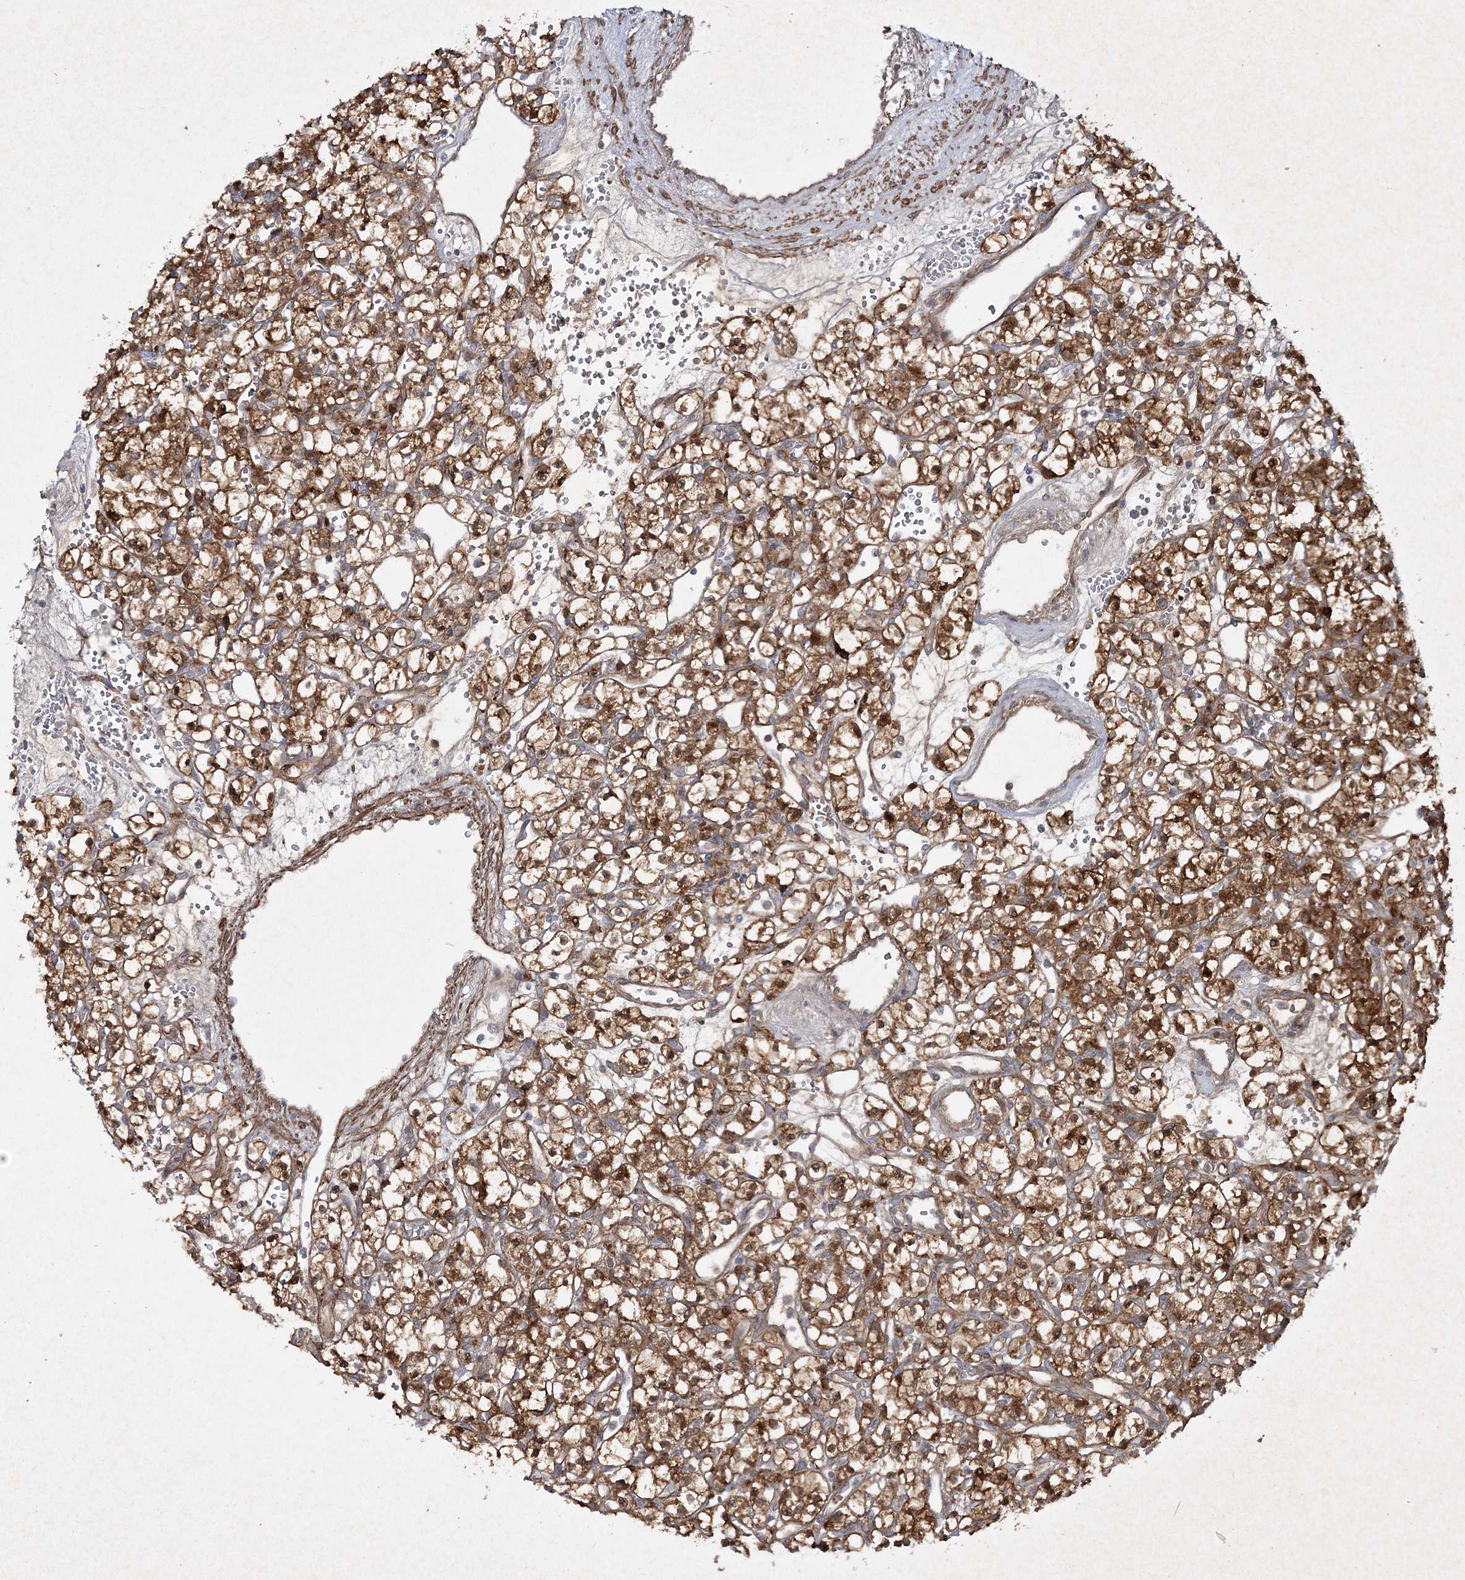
{"staining": {"intensity": "strong", "quantity": ">75%", "location": "cytoplasmic/membranous"}, "tissue": "renal cancer", "cell_type": "Tumor cells", "image_type": "cancer", "snomed": [{"axis": "morphology", "description": "Adenocarcinoma, NOS"}, {"axis": "topography", "description": "Kidney"}], "caption": "Immunohistochemistry (IHC) micrograph of neoplastic tissue: adenocarcinoma (renal) stained using immunohistochemistry (IHC) demonstrates high levels of strong protein expression localized specifically in the cytoplasmic/membranous of tumor cells, appearing as a cytoplasmic/membranous brown color.", "gene": "MOCS2", "patient": {"sex": "female", "age": 59}}